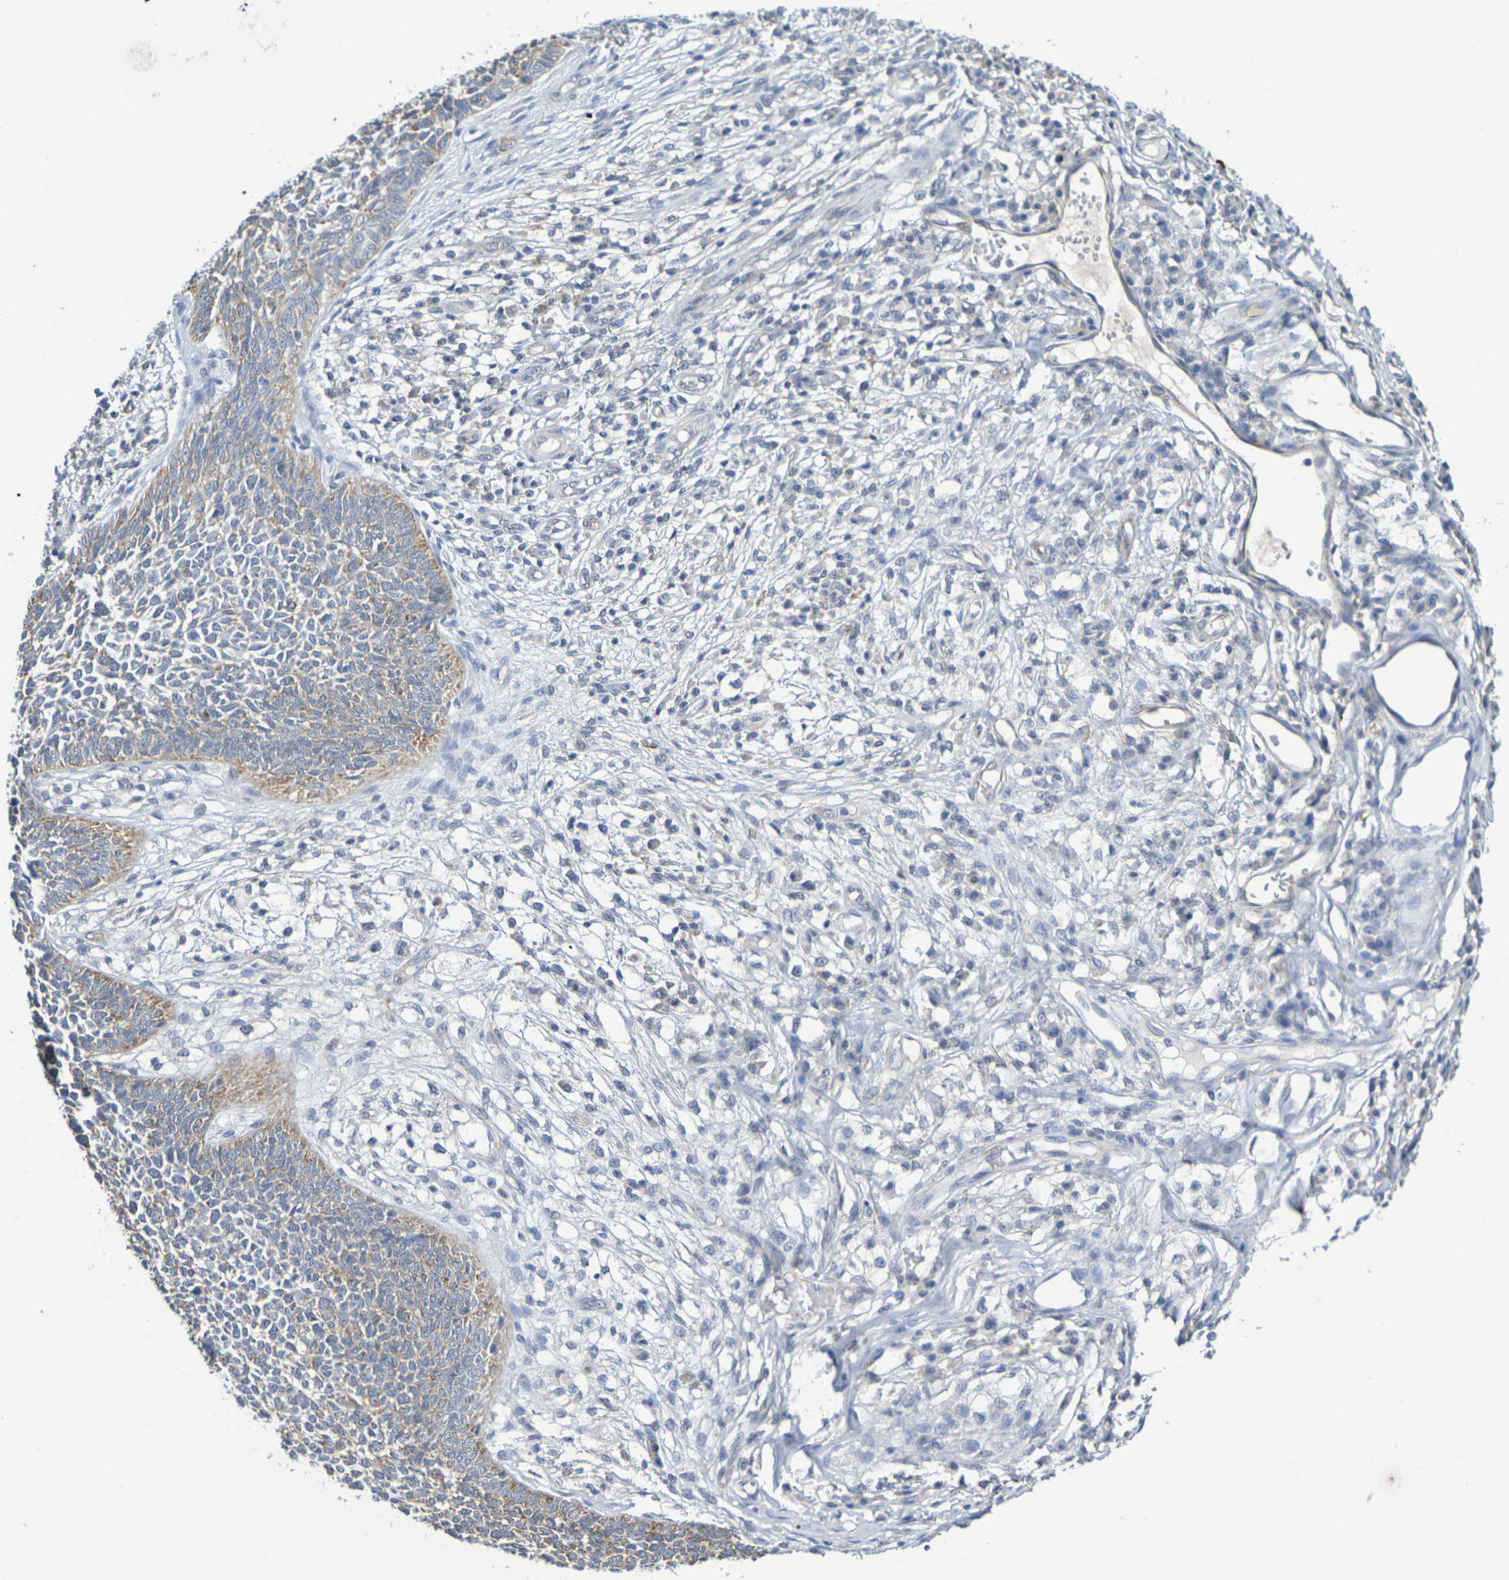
{"staining": {"intensity": "weak", "quantity": ">75%", "location": "cytoplasmic/membranous"}, "tissue": "skin cancer", "cell_type": "Tumor cells", "image_type": "cancer", "snomed": [{"axis": "morphology", "description": "Basal cell carcinoma"}, {"axis": "topography", "description": "Skin"}], "caption": "Immunohistochemical staining of human skin basal cell carcinoma exhibits low levels of weak cytoplasmic/membranous expression in approximately >75% of tumor cells. The staining is performed using DAB (3,3'-diaminobenzidine) brown chromogen to label protein expression. The nuclei are counter-stained blue using hematoxylin.", "gene": "CHRNB1", "patient": {"sex": "female", "age": 84}}